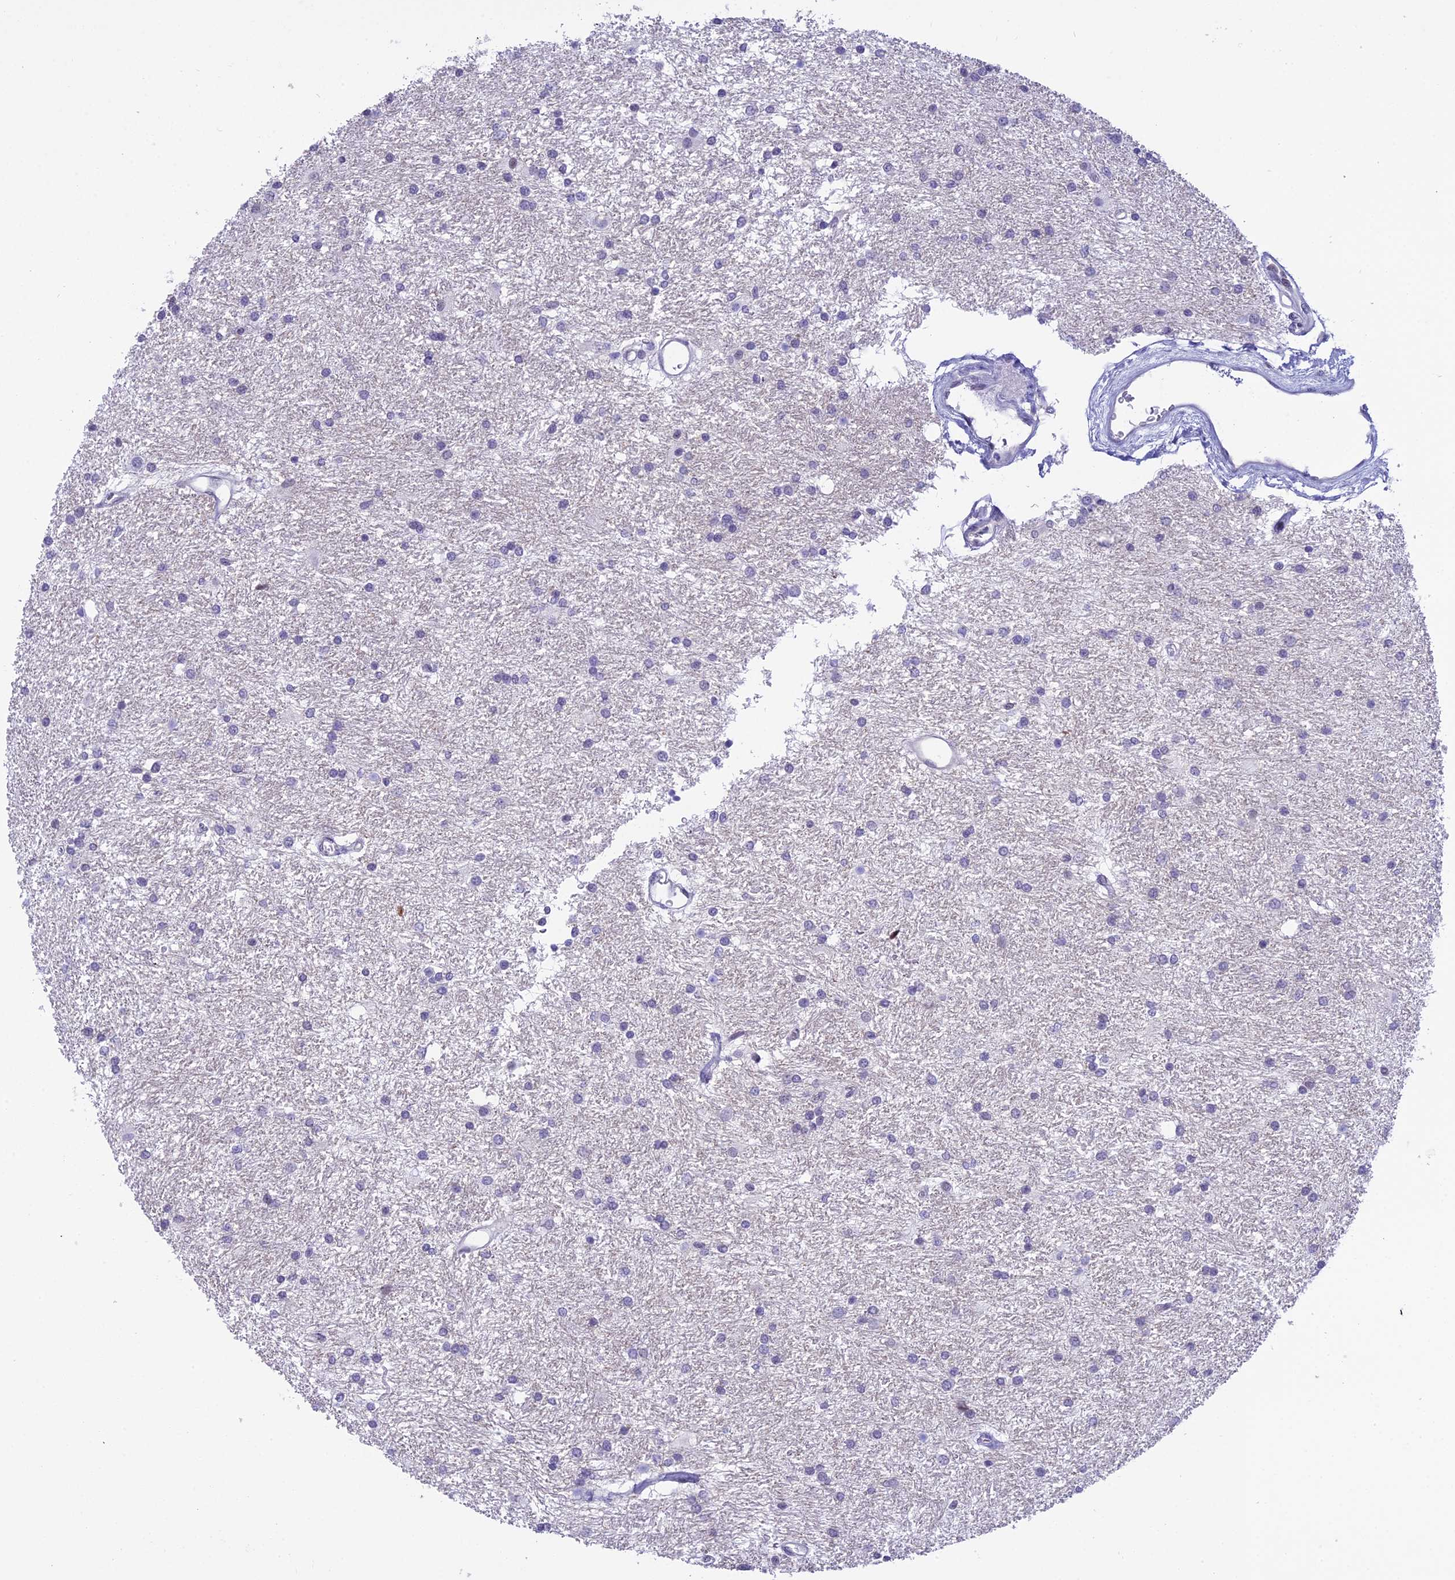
{"staining": {"intensity": "negative", "quantity": "none", "location": "none"}, "tissue": "glioma", "cell_type": "Tumor cells", "image_type": "cancer", "snomed": [{"axis": "morphology", "description": "Glioma, malignant, High grade"}, {"axis": "topography", "description": "Brain"}], "caption": "Tumor cells are negative for brown protein staining in glioma. (DAB (3,3'-diaminobenzidine) immunohistochemistry with hematoxylin counter stain).", "gene": "SPIRE2", "patient": {"sex": "male", "age": 77}}